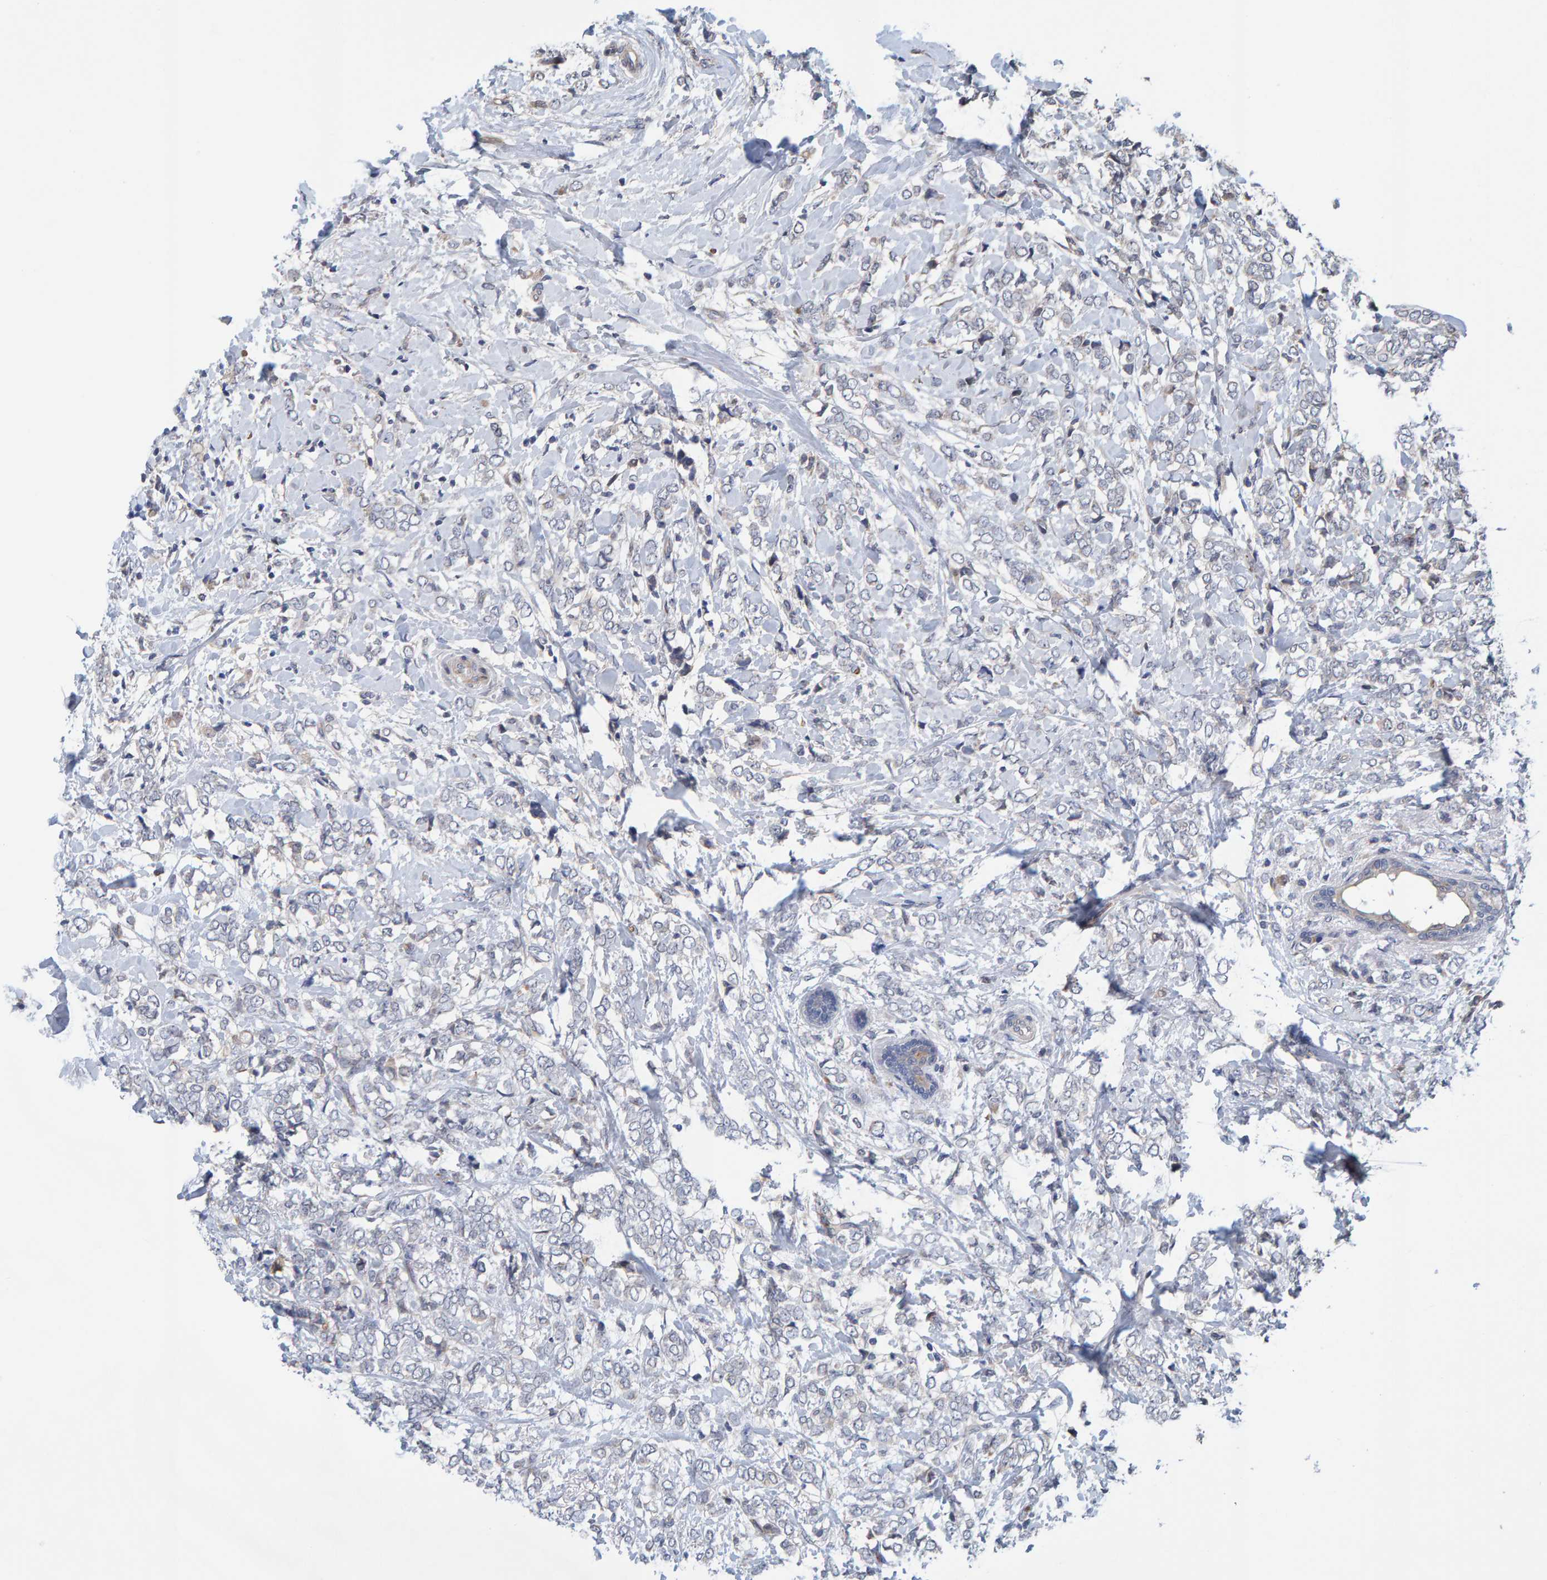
{"staining": {"intensity": "negative", "quantity": "none", "location": "none"}, "tissue": "breast cancer", "cell_type": "Tumor cells", "image_type": "cancer", "snomed": [{"axis": "morphology", "description": "Normal tissue, NOS"}, {"axis": "morphology", "description": "Lobular carcinoma"}, {"axis": "topography", "description": "Breast"}], "caption": "DAB immunohistochemical staining of human breast lobular carcinoma shows no significant expression in tumor cells.", "gene": "MFSD6L", "patient": {"sex": "female", "age": 47}}